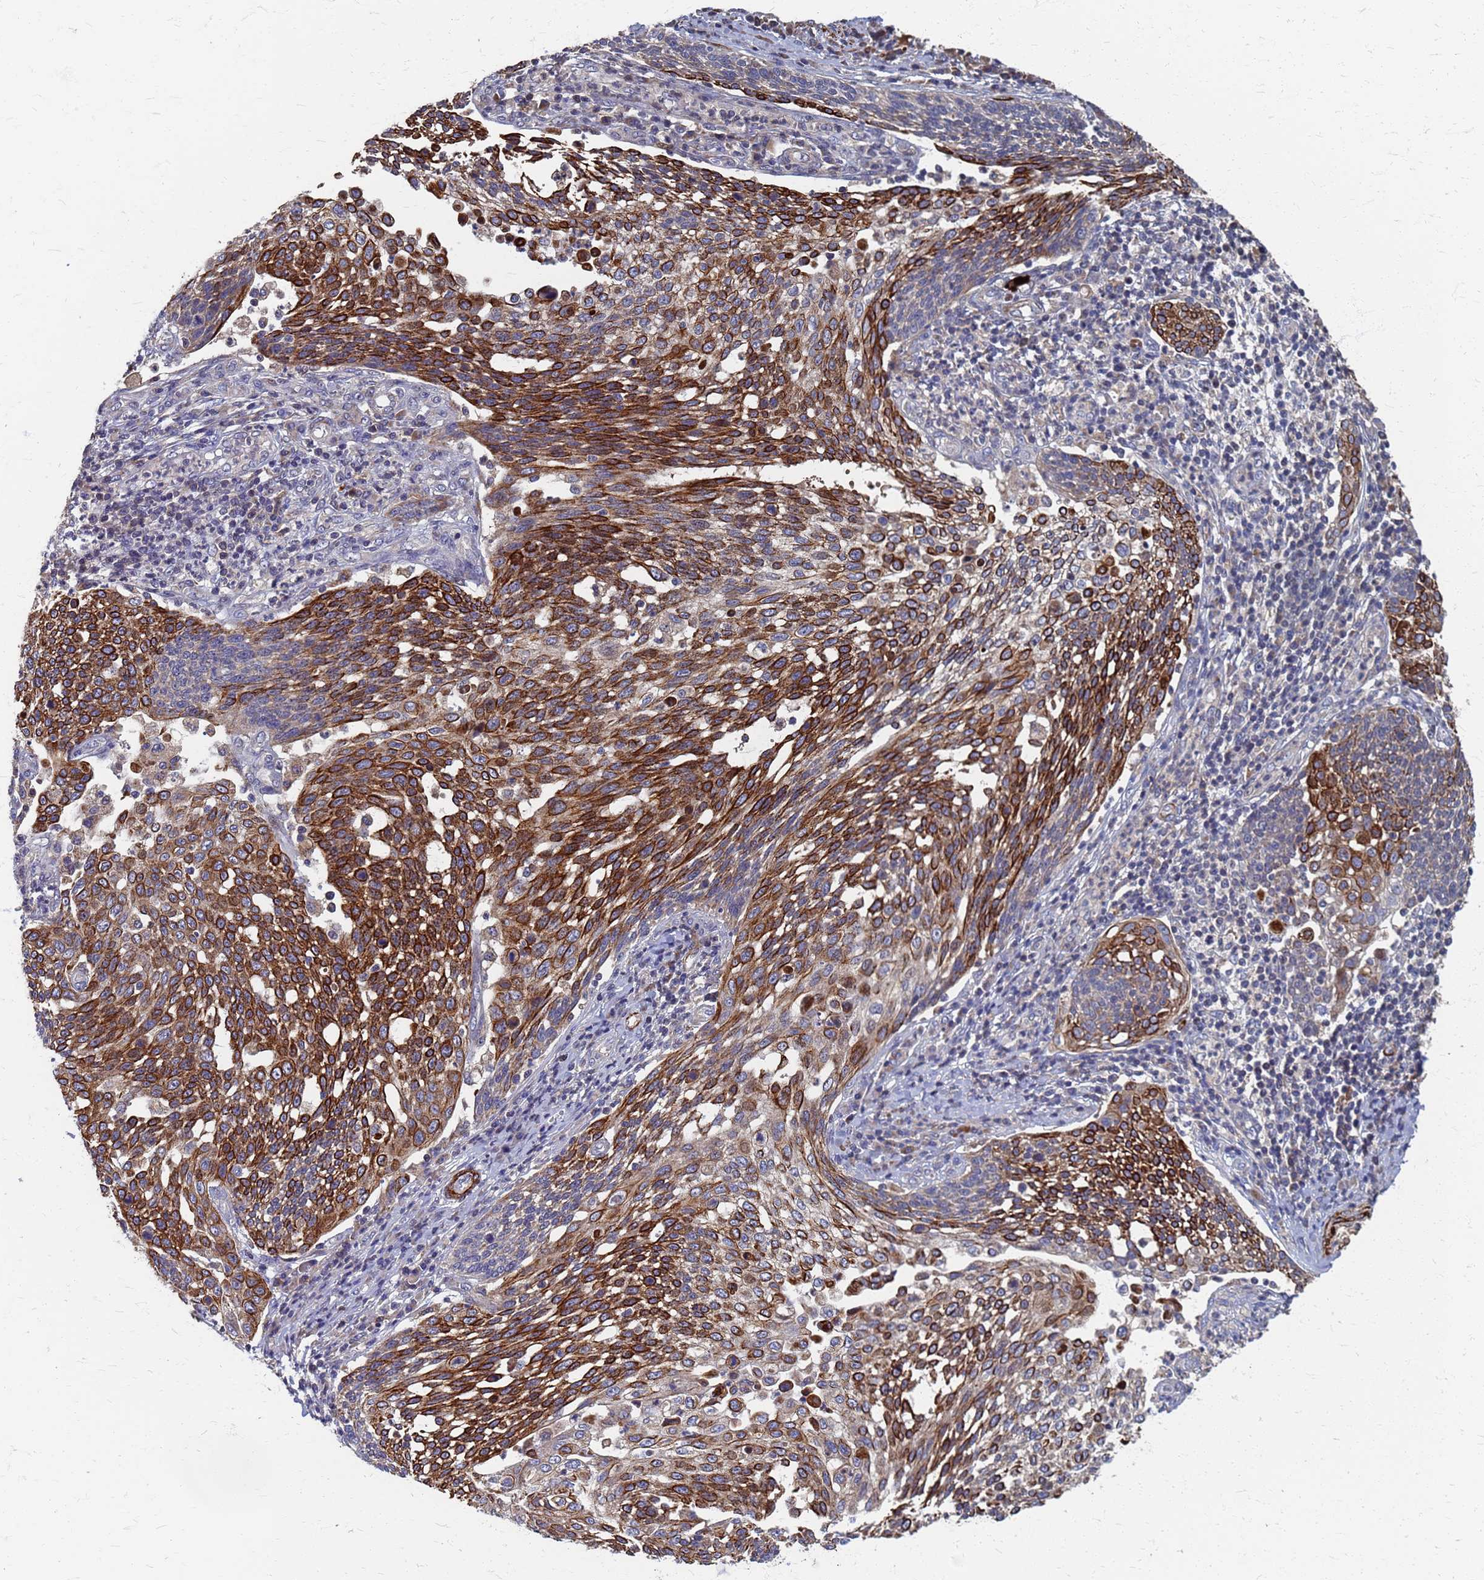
{"staining": {"intensity": "strong", "quantity": ">75%", "location": "cytoplasmic/membranous"}, "tissue": "cervical cancer", "cell_type": "Tumor cells", "image_type": "cancer", "snomed": [{"axis": "morphology", "description": "Squamous cell carcinoma, NOS"}, {"axis": "topography", "description": "Cervix"}], "caption": "Immunohistochemical staining of cervical cancer reveals high levels of strong cytoplasmic/membranous expression in about >75% of tumor cells. The staining is performed using DAB (3,3'-diaminobenzidine) brown chromogen to label protein expression. The nuclei are counter-stained blue using hematoxylin.", "gene": "ATPAF1", "patient": {"sex": "female", "age": 34}}